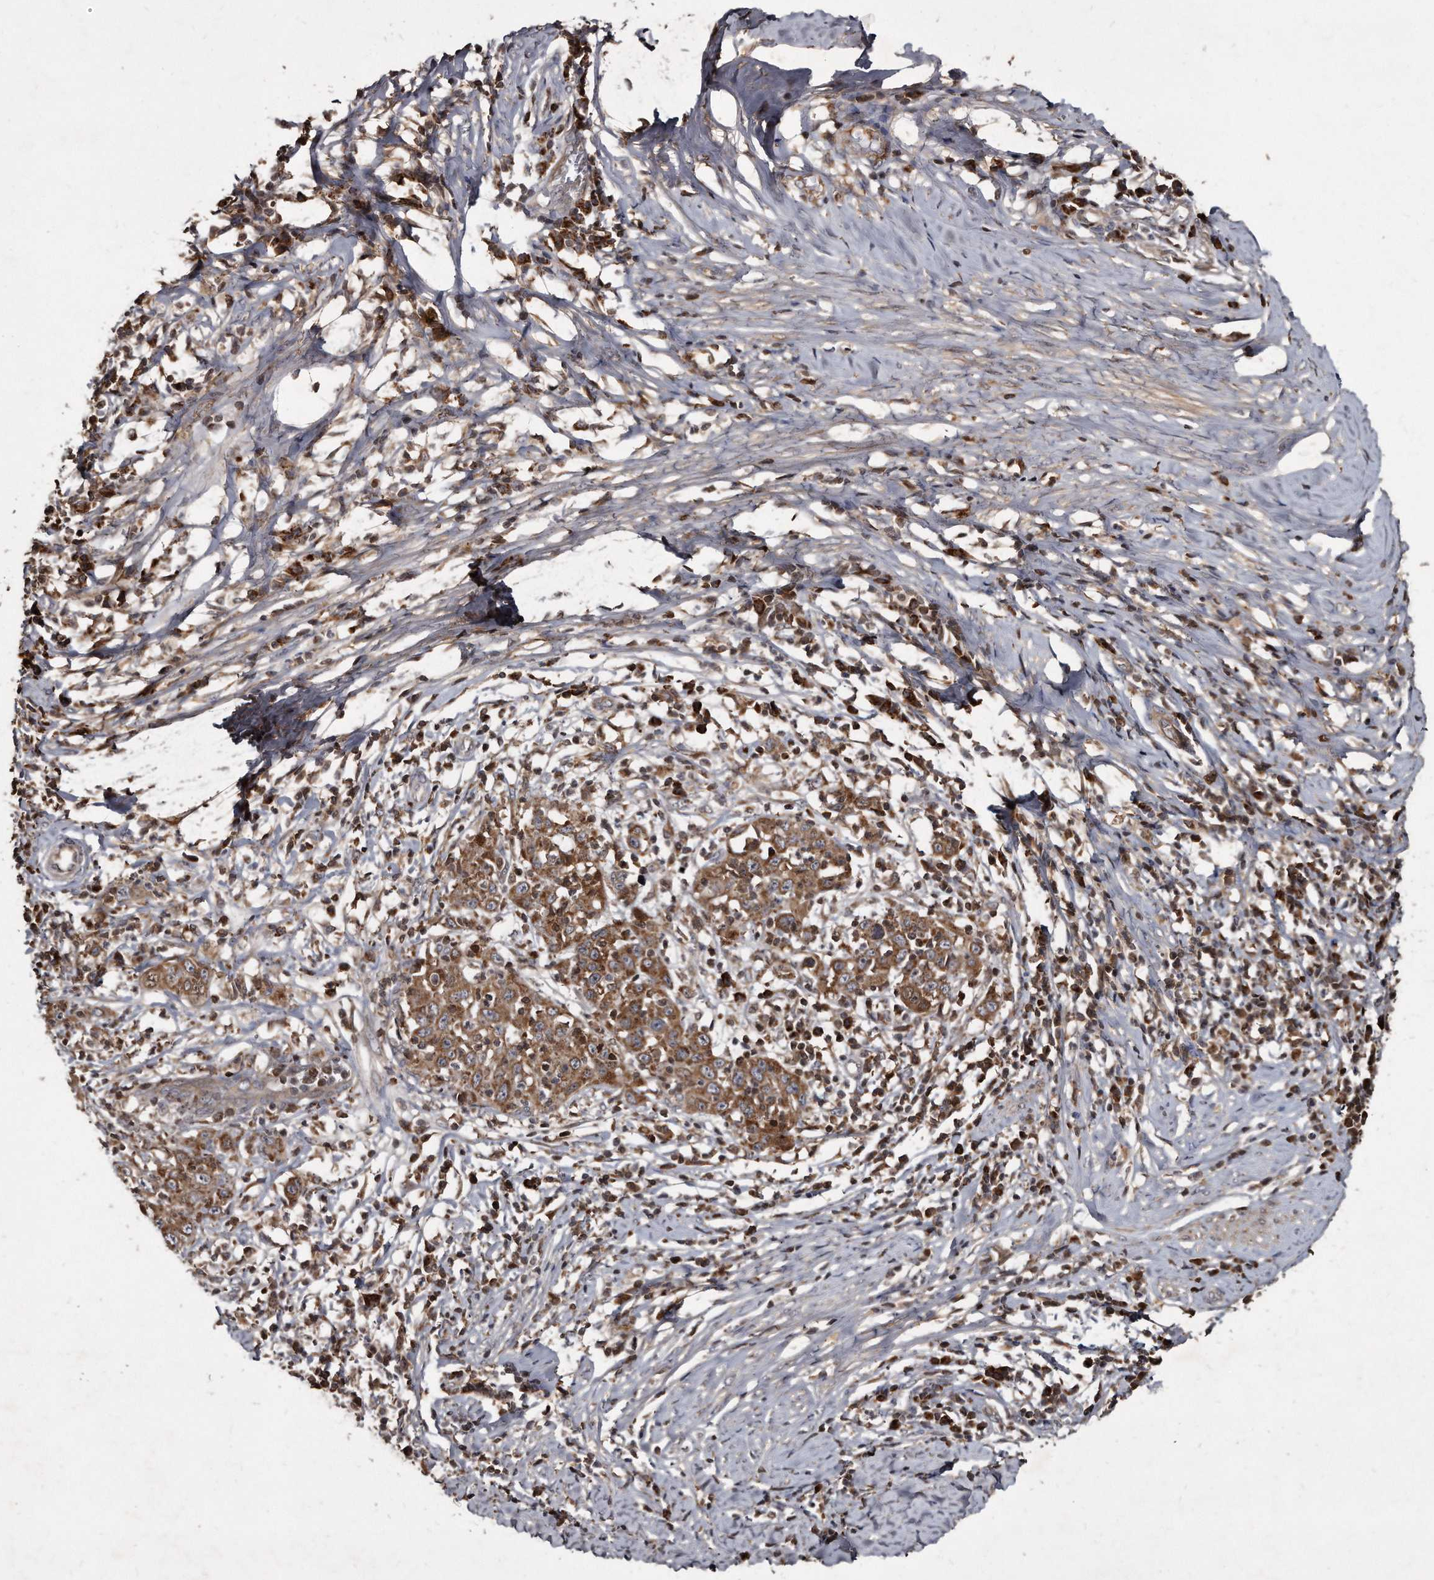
{"staining": {"intensity": "moderate", "quantity": ">75%", "location": "cytoplasmic/membranous"}, "tissue": "cervical cancer", "cell_type": "Tumor cells", "image_type": "cancer", "snomed": [{"axis": "morphology", "description": "Squamous cell carcinoma, NOS"}, {"axis": "topography", "description": "Cervix"}], "caption": "Cervical cancer tissue demonstrates moderate cytoplasmic/membranous staining in approximately >75% of tumor cells, visualized by immunohistochemistry. The staining was performed using DAB (3,3'-diaminobenzidine), with brown indicating positive protein expression. Nuclei are stained blue with hematoxylin.", "gene": "FAM136A", "patient": {"sex": "female", "age": 46}}